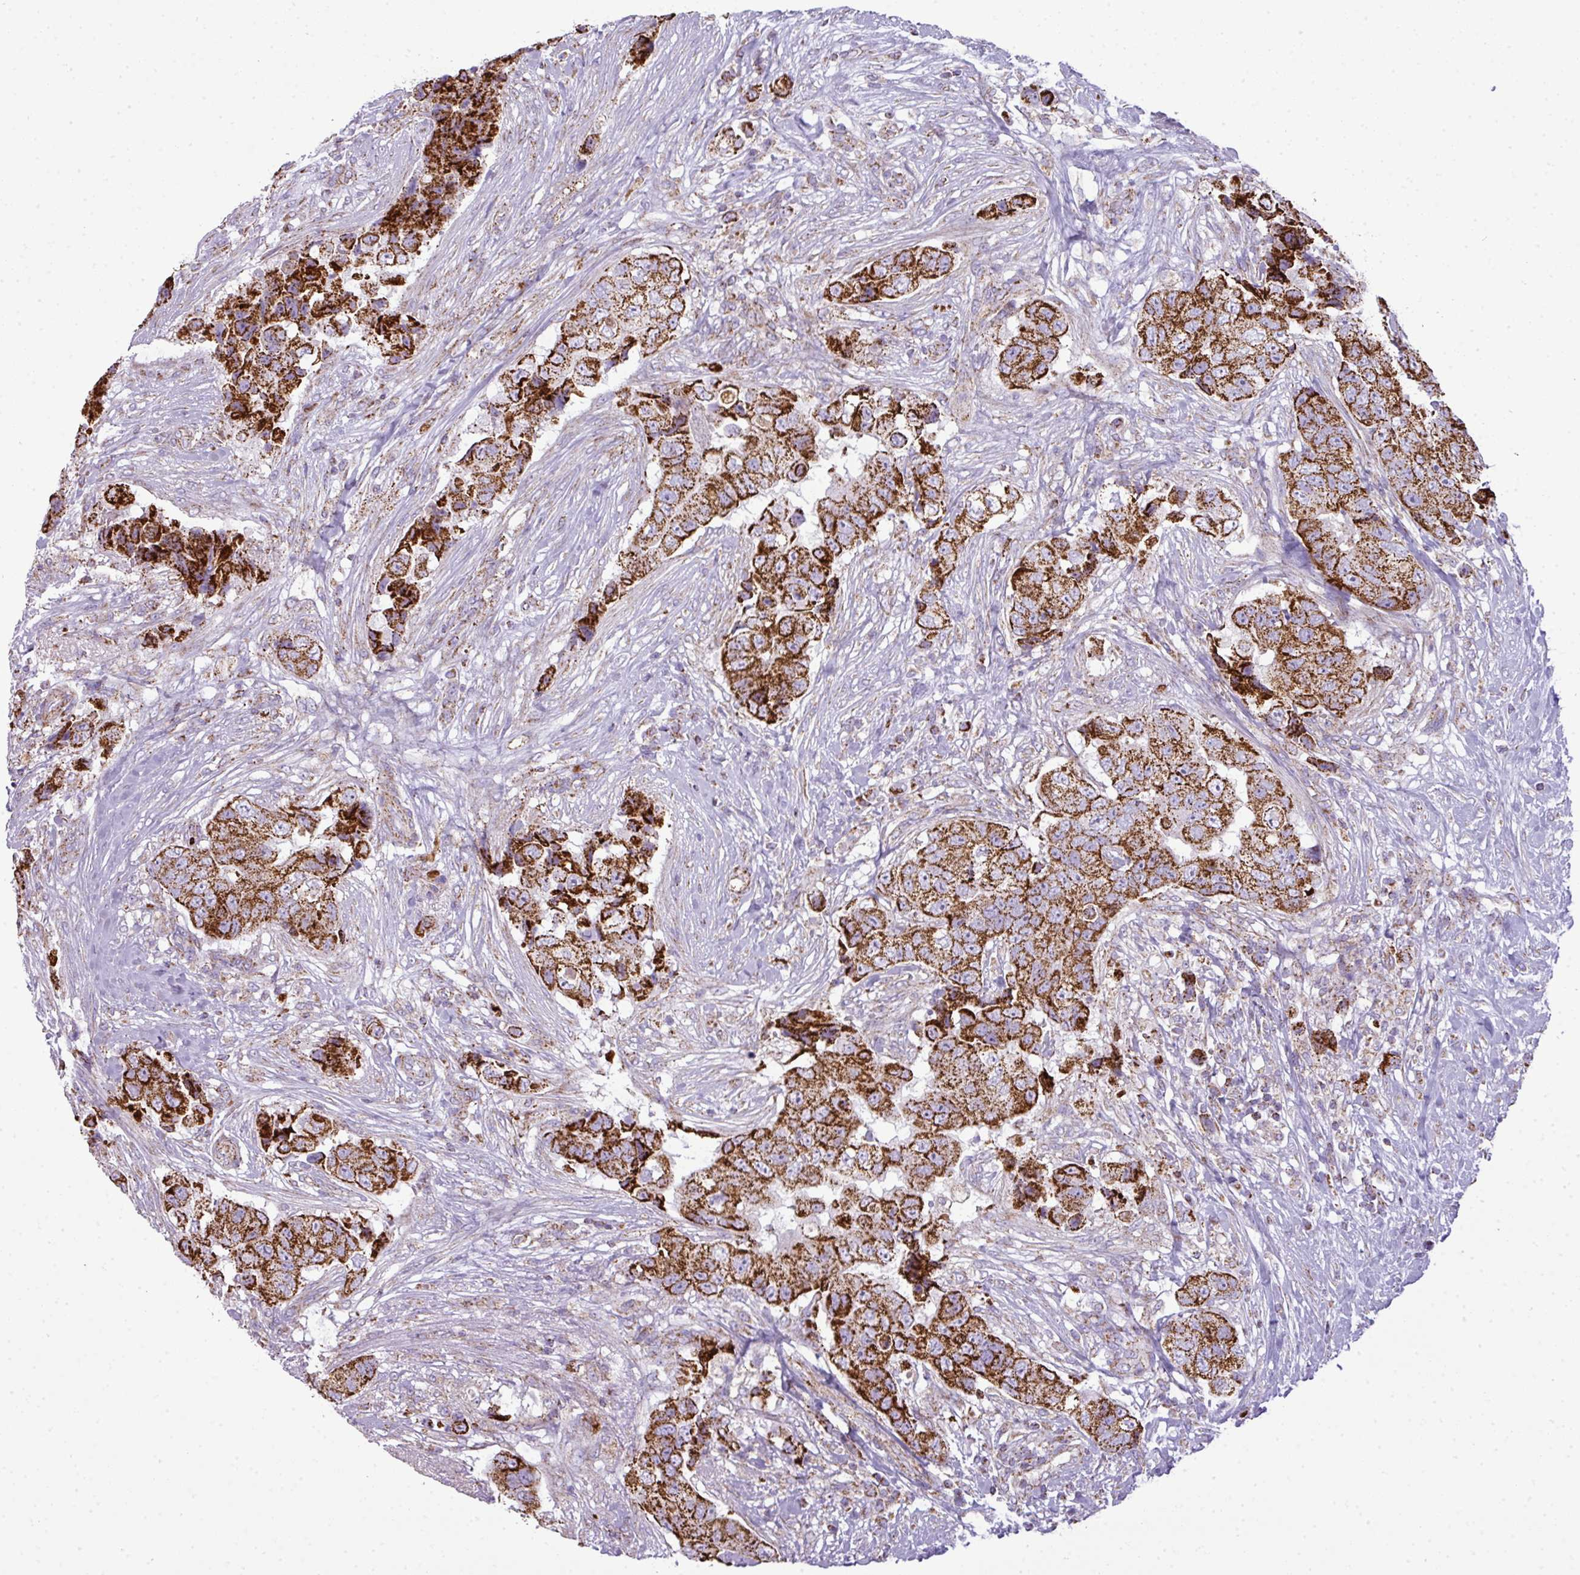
{"staining": {"intensity": "strong", "quantity": ">75%", "location": "cytoplasmic/membranous"}, "tissue": "breast cancer", "cell_type": "Tumor cells", "image_type": "cancer", "snomed": [{"axis": "morphology", "description": "Normal tissue, NOS"}, {"axis": "morphology", "description": "Duct carcinoma"}, {"axis": "topography", "description": "Breast"}], "caption": "This is an image of IHC staining of invasive ductal carcinoma (breast), which shows strong expression in the cytoplasmic/membranous of tumor cells.", "gene": "ZNF81", "patient": {"sex": "female", "age": 62}}